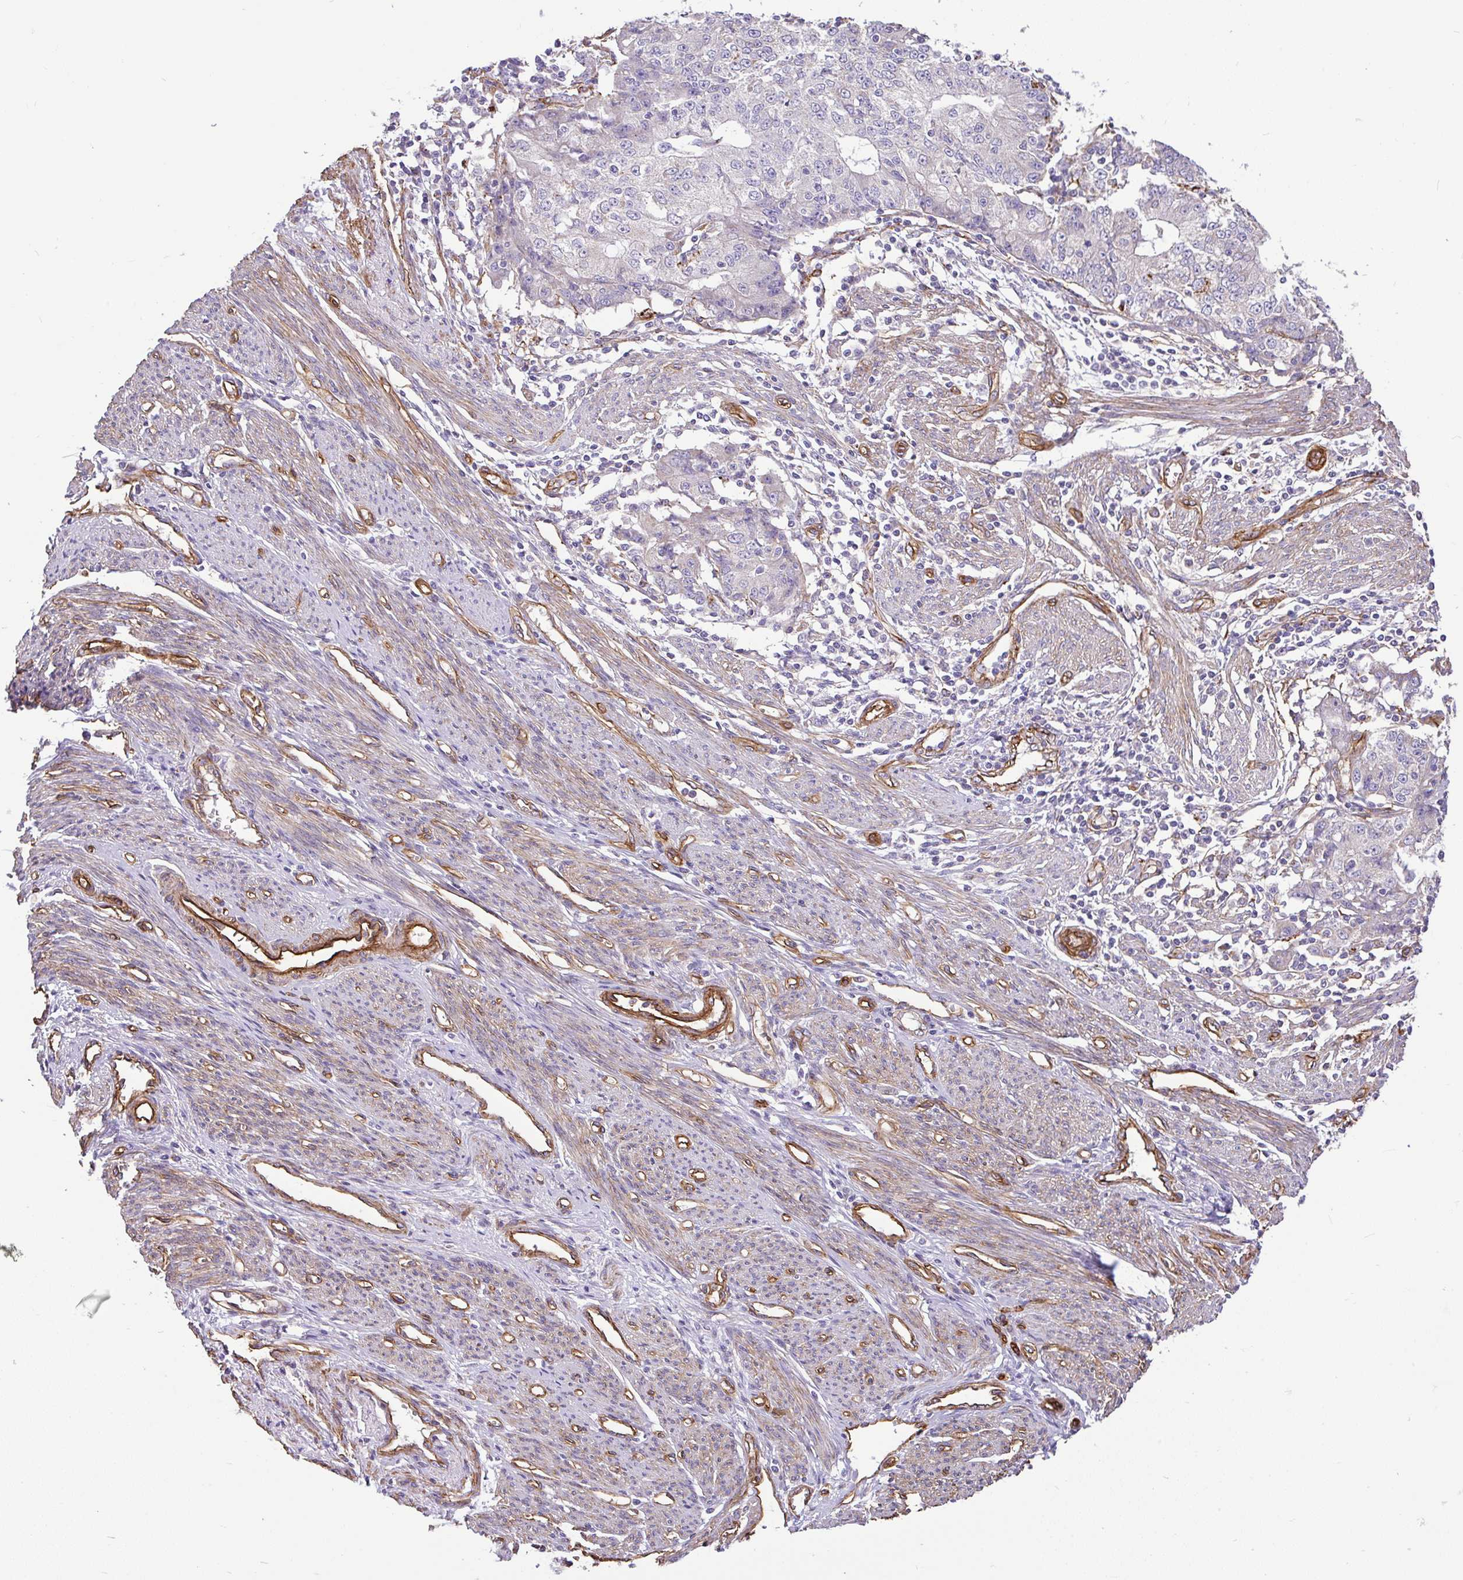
{"staining": {"intensity": "negative", "quantity": "none", "location": "none"}, "tissue": "endometrial cancer", "cell_type": "Tumor cells", "image_type": "cancer", "snomed": [{"axis": "morphology", "description": "Adenocarcinoma, NOS"}, {"axis": "topography", "description": "Endometrium"}], "caption": "This is an IHC micrograph of human adenocarcinoma (endometrial). There is no expression in tumor cells.", "gene": "PTPRK", "patient": {"sex": "female", "age": 56}}